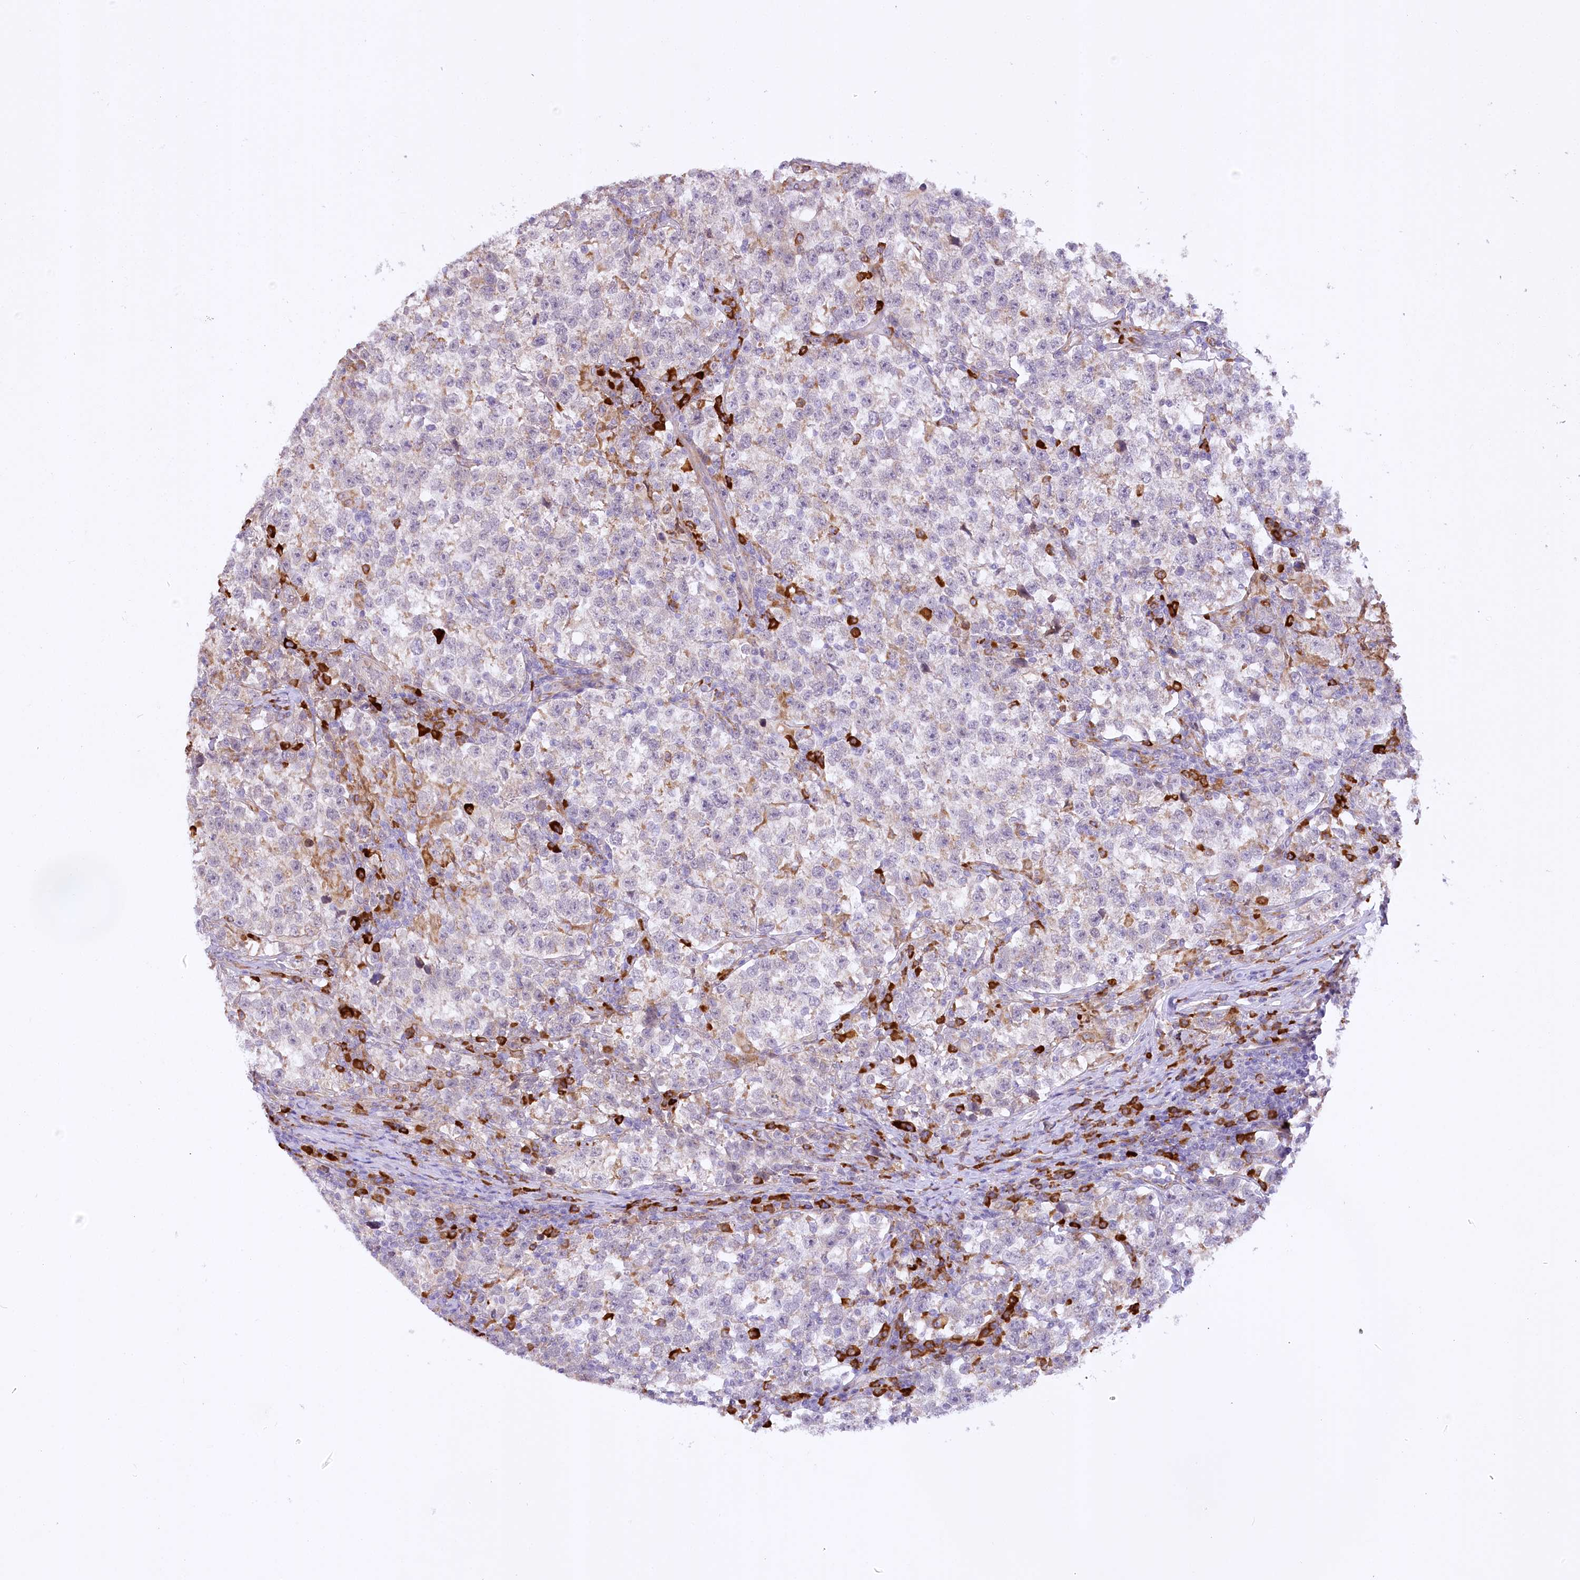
{"staining": {"intensity": "negative", "quantity": "none", "location": "none"}, "tissue": "testis cancer", "cell_type": "Tumor cells", "image_type": "cancer", "snomed": [{"axis": "morphology", "description": "Normal tissue, NOS"}, {"axis": "morphology", "description": "Seminoma, NOS"}, {"axis": "topography", "description": "Testis"}], "caption": "DAB (3,3'-diaminobenzidine) immunohistochemical staining of human testis cancer (seminoma) exhibits no significant staining in tumor cells.", "gene": "NCKAP5", "patient": {"sex": "male", "age": 43}}